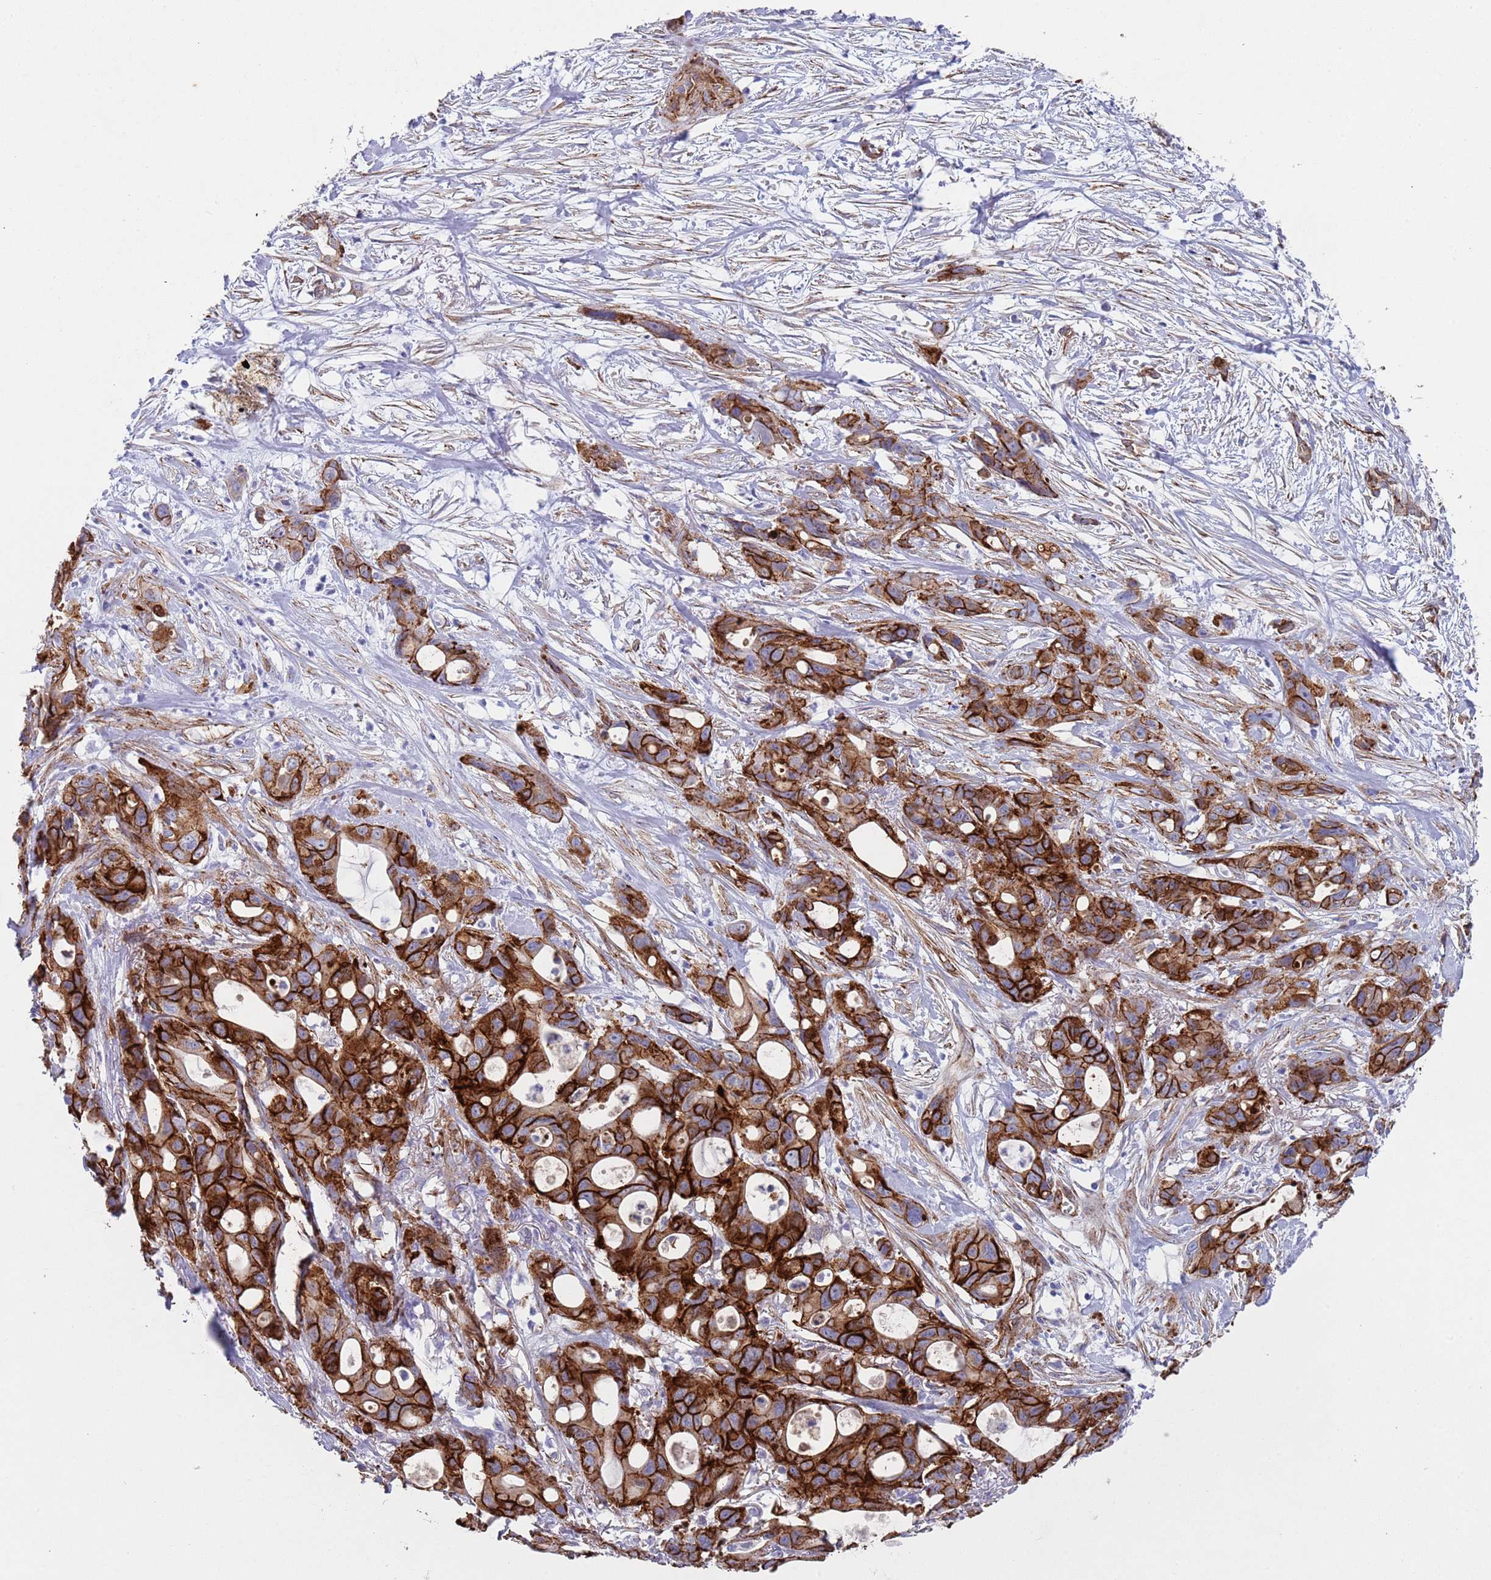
{"staining": {"intensity": "strong", "quantity": ">75%", "location": "cytoplasmic/membranous"}, "tissue": "ovarian cancer", "cell_type": "Tumor cells", "image_type": "cancer", "snomed": [{"axis": "morphology", "description": "Cystadenocarcinoma, mucinous, NOS"}, {"axis": "topography", "description": "Ovary"}], "caption": "Immunohistochemistry (IHC) micrograph of neoplastic tissue: human ovarian cancer stained using immunohistochemistry (IHC) displays high levels of strong protein expression localized specifically in the cytoplasmic/membranous of tumor cells, appearing as a cytoplasmic/membranous brown color.", "gene": "CAV2", "patient": {"sex": "female", "age": 70}}